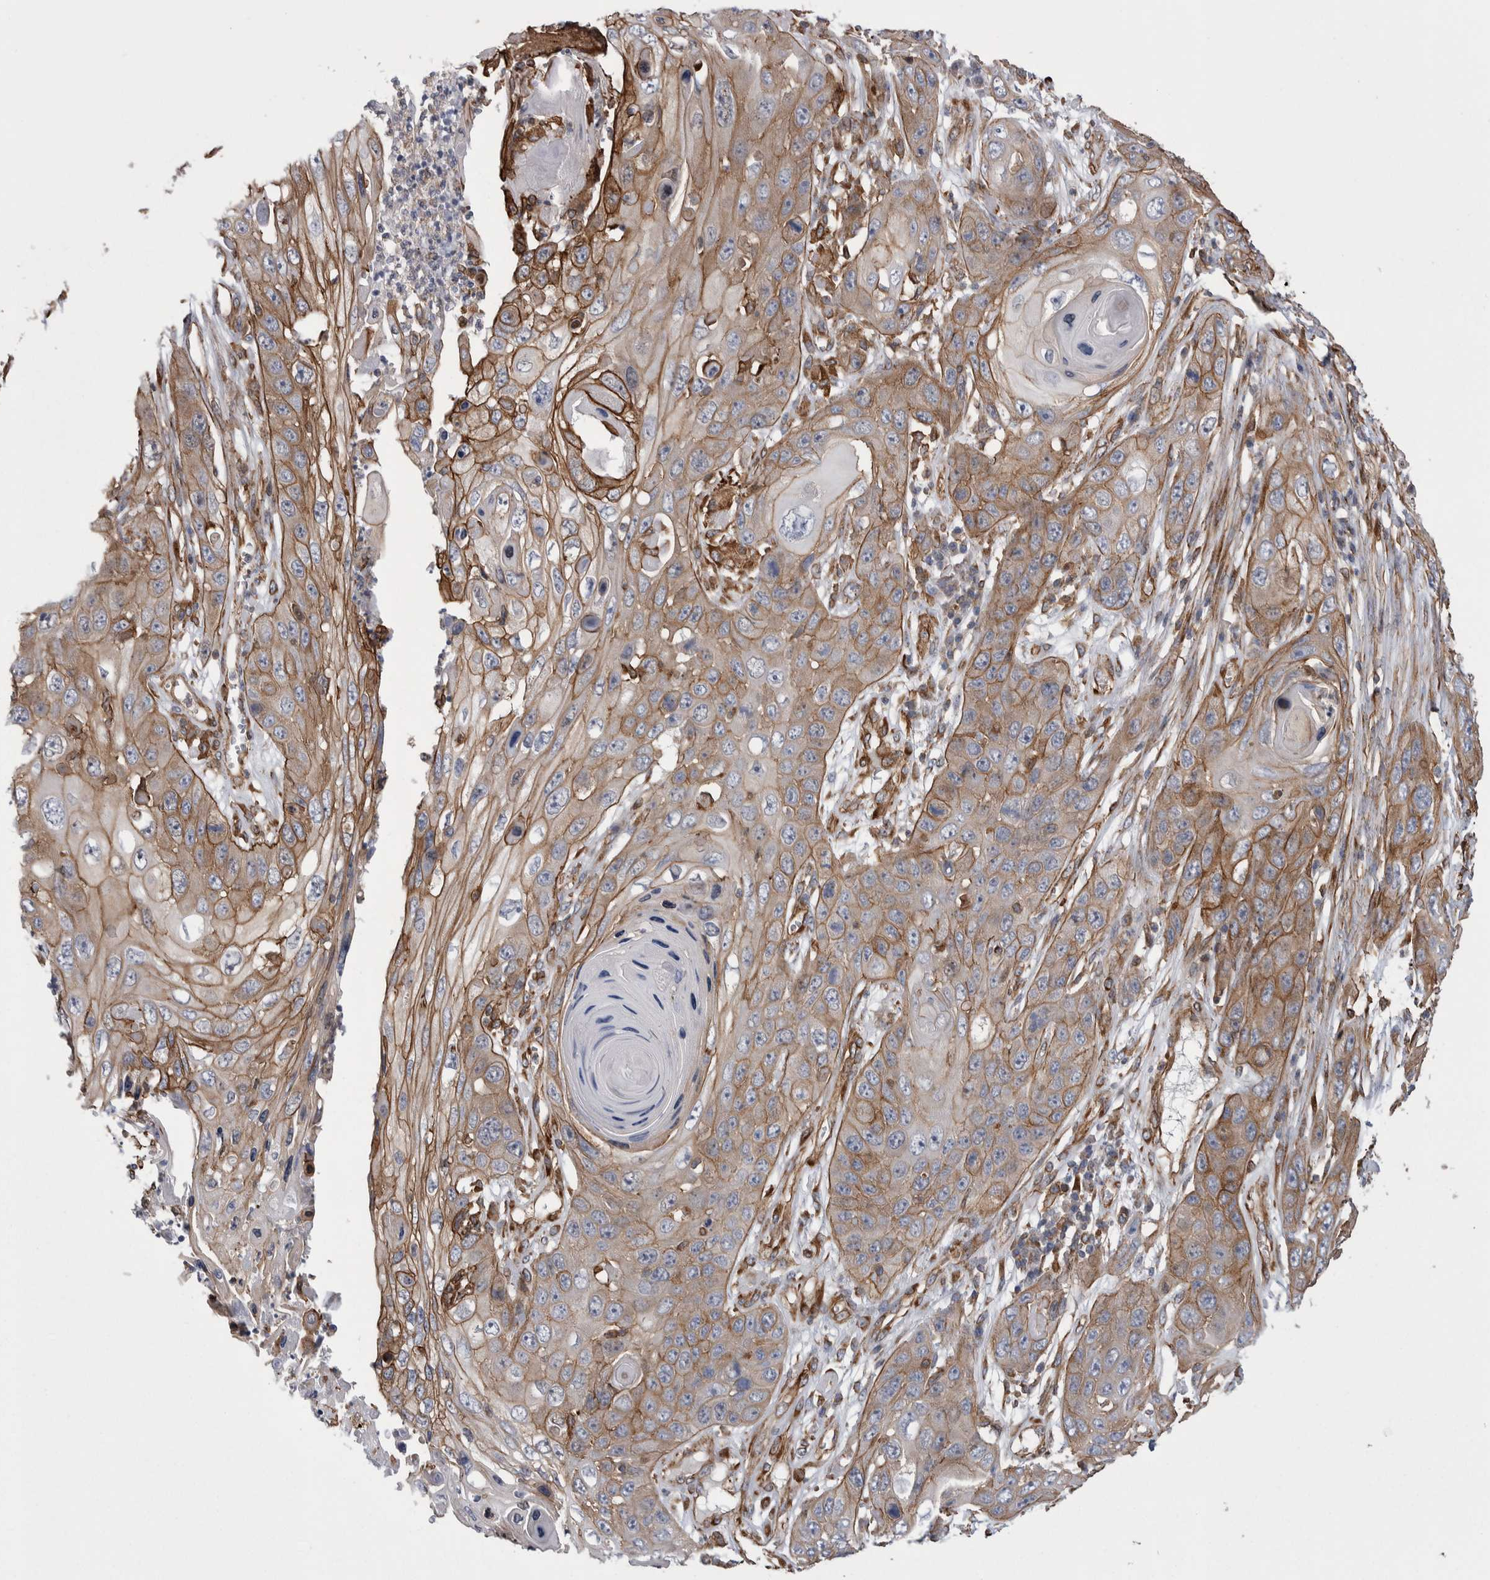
{"staining": {"intensity": "moderate", "quantity": ">75%", "location": "cytoplasmic/membranous"}, "tissue": "skin cancer", "cell_type": "Tumor cells", "image_type": "cancer", "snomed": [{"axis": "morphology", "description": "Squamous cell carcinoma, NOS"}, {"axis": "topography", "description": "Skin"}], "caption": "Skin cancer (squamous cell carcinoma) was stained to show a protein in brown. There is medium levels of moderate cytoplasmic/membranous positivity in about >75% of tumor cells.", "gene": "KIF12", "patient": {"sex": "male", "age": 55}}